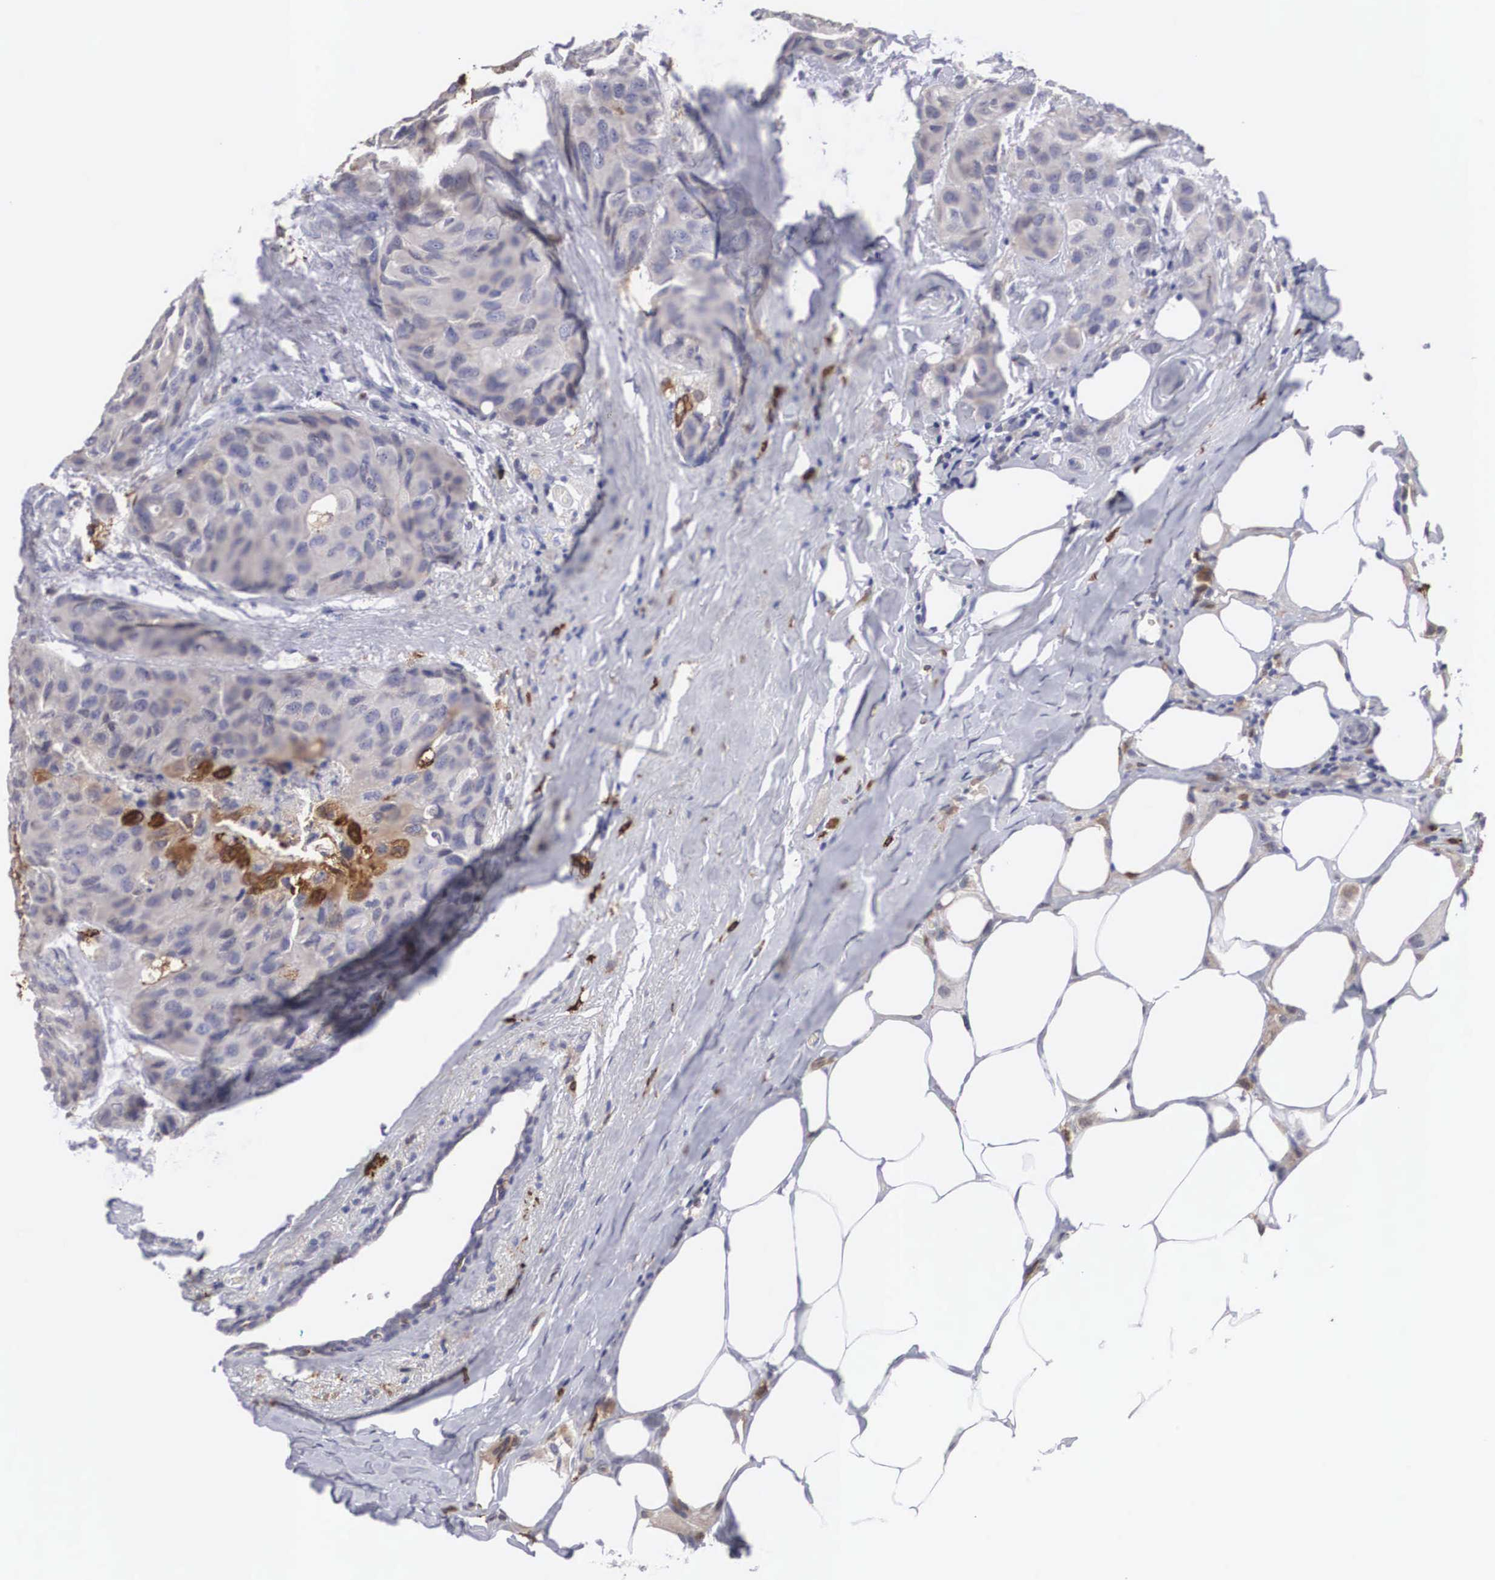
{"staining": {"intensity": "weak", "quantity": "25%-75%", "location": "cytoplasmic/membranous"}, "tissue": "breast cancer", "cell_type": "Tumor cells", "image_type": "cancer", "snomed": [{"axis": "morphology", "description": "Duct carcinoma"}, {"axis": "topography", "description": "Breast"}], "caption": "An image showing weak cytoplasmic/membranous staining in approximately 25%-75% of tumor cells in breast cancer (invasive ductal carcinoma), as visualized by brown immunohistochemical staining.", "gene": "HMOX1", "patient": {"sex": "female", "age": 68}}